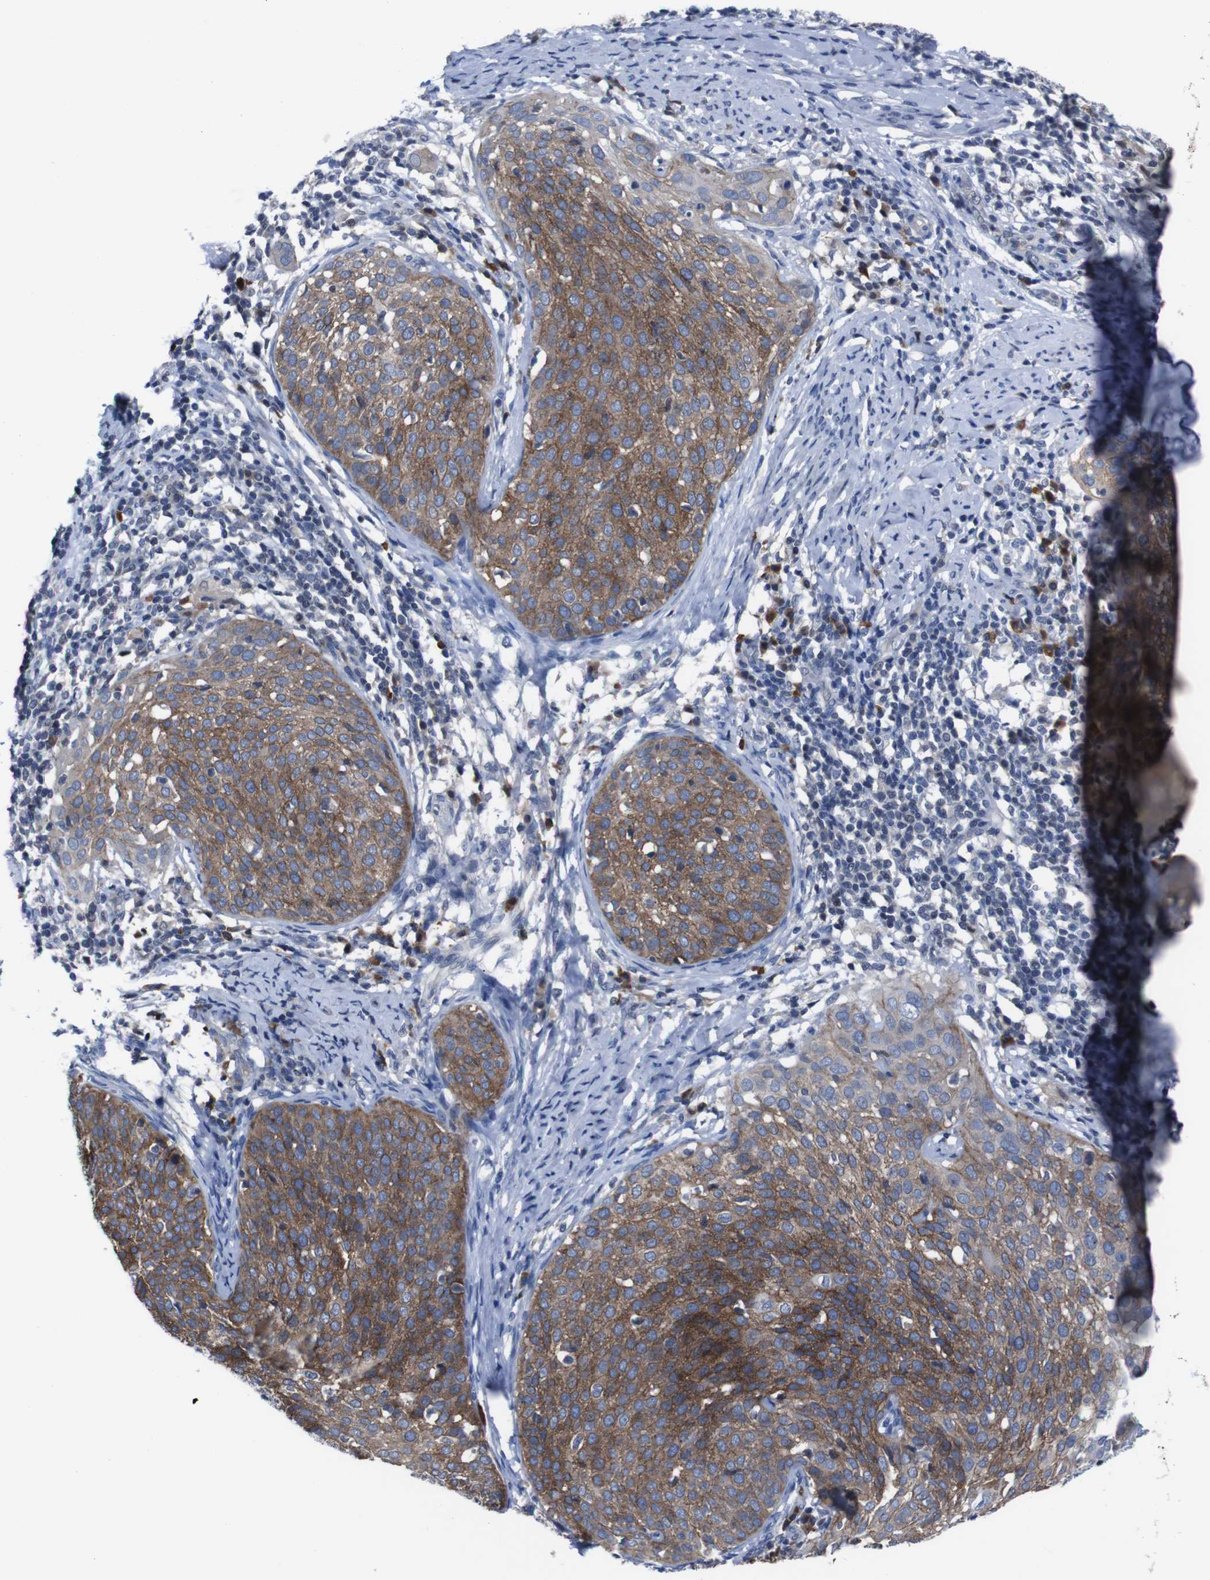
{"staining": {"intensity": "moderate", "quantity": ">75%", "location": "cytoplasmic/membranous"}, "tissue": "cervical cancer", "cell_type": "Tumor cells", "image_type": "cancer", "snomed": [{"axis": "morphology", "description": "Squamous cell carcinoma, NOS"}, {"axis": "topography", "description": "Cervix"}], "caption": "Cervical squamous cell carcinoma stained with DAB (3,3'-diaminobenzidine) IHC exhibits medium levels of moderate cytoplasmic/membranous positivity in approximately >75% of tumor cells.", "gene": "SEMA4B", "patient": {"sex": "female", "age": 51}}